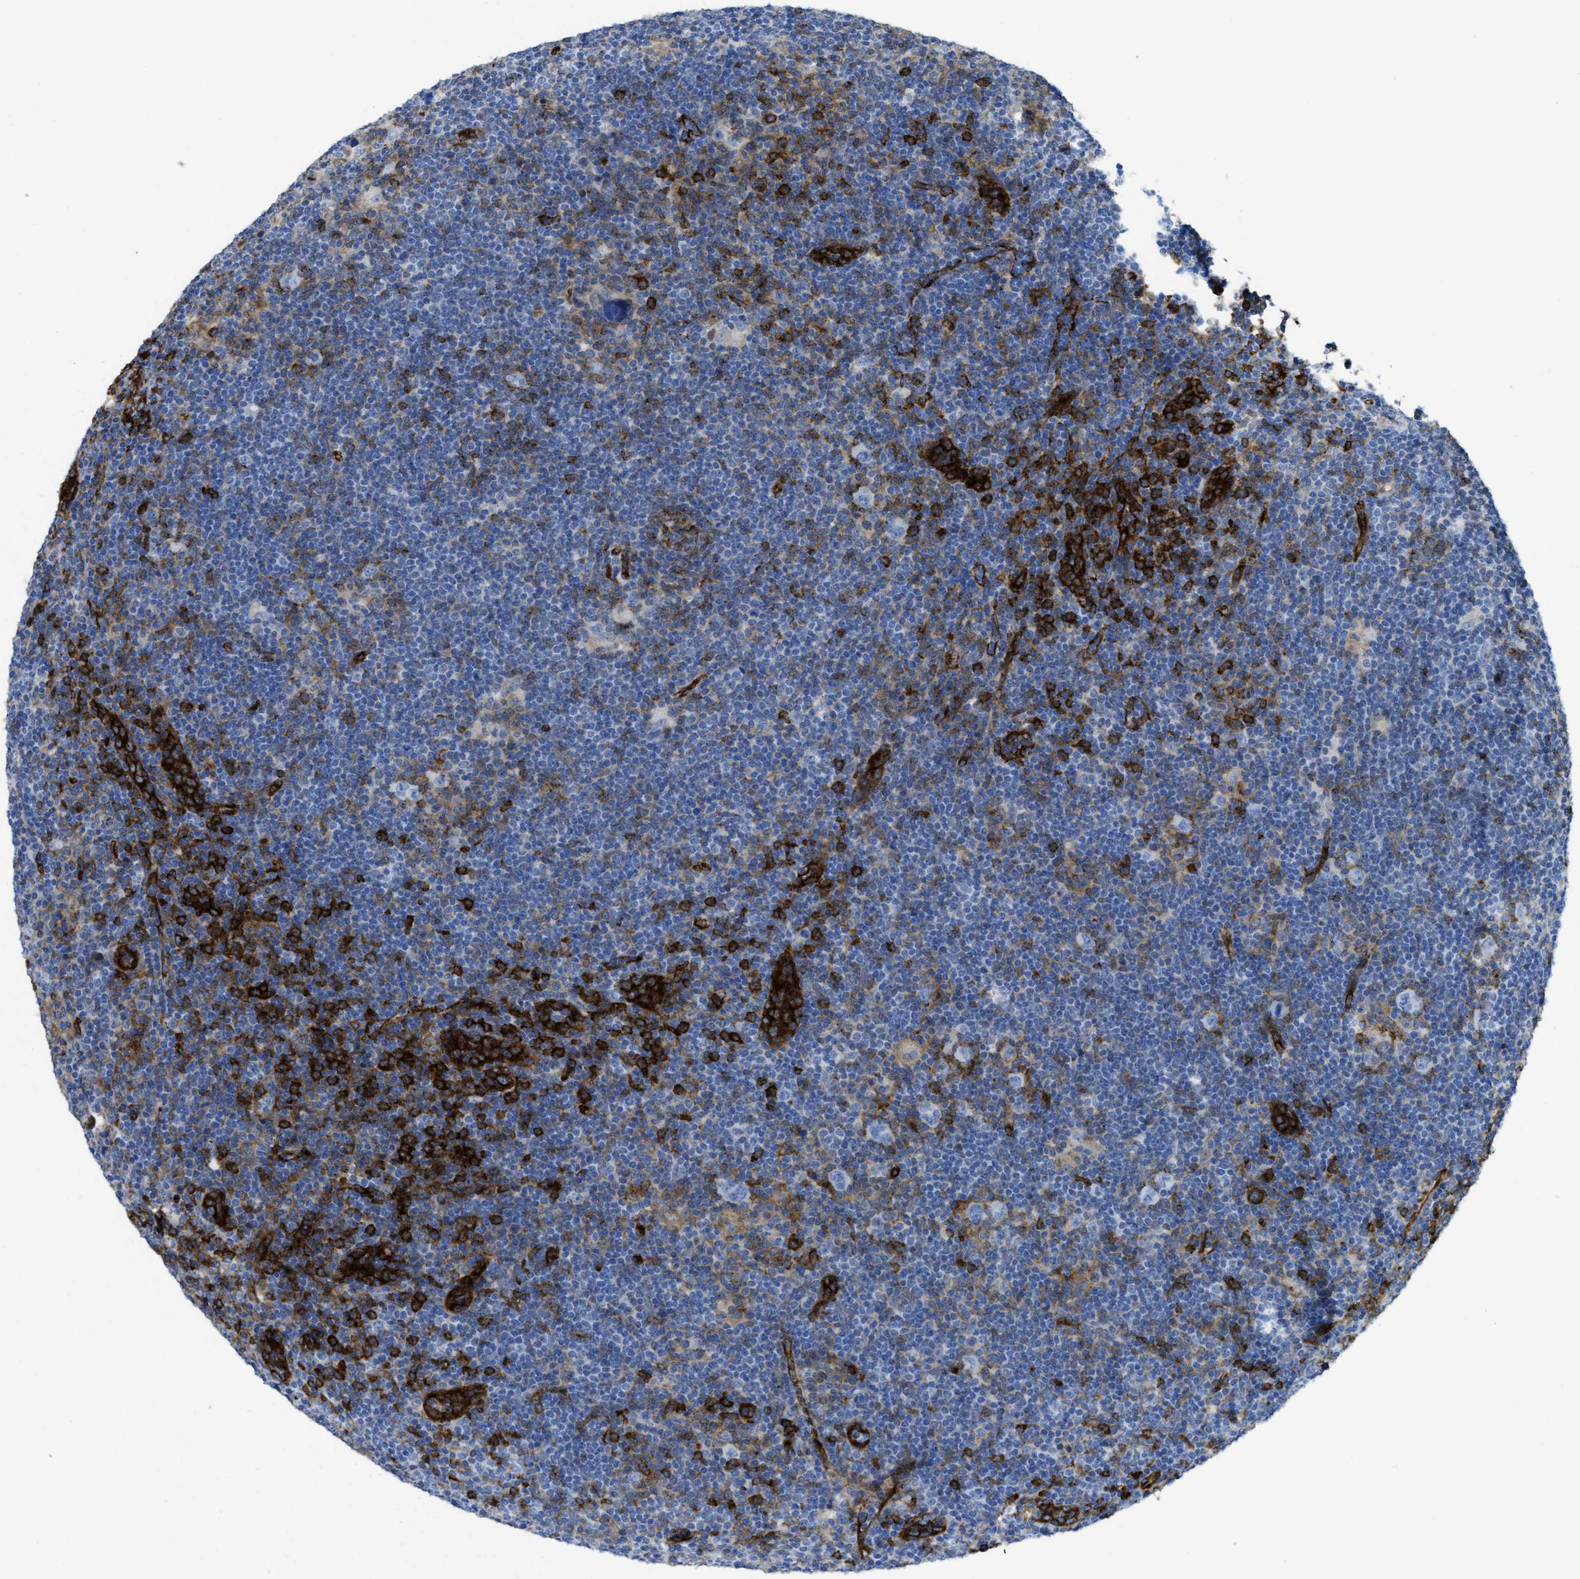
{"staining": {"intensity": "negative", "quantity": "none", "location": "none"}, "tissue": "lymphoma", "cell_type": "Tumor cells", "image_type": "cancer", "snomed": [{"axis": "morphology", "description": "Hodgkin's disease, NOS"}, {"axis": "topography", "description": "Lymph node"}], "caption": "Immunohistochemistry photomicrograph of lymphoma stained for a protein (brown), which demonstrates no expression in tumor cells.", "gene": "HIP1", "patient": {"sex": "female", "age": 57}}